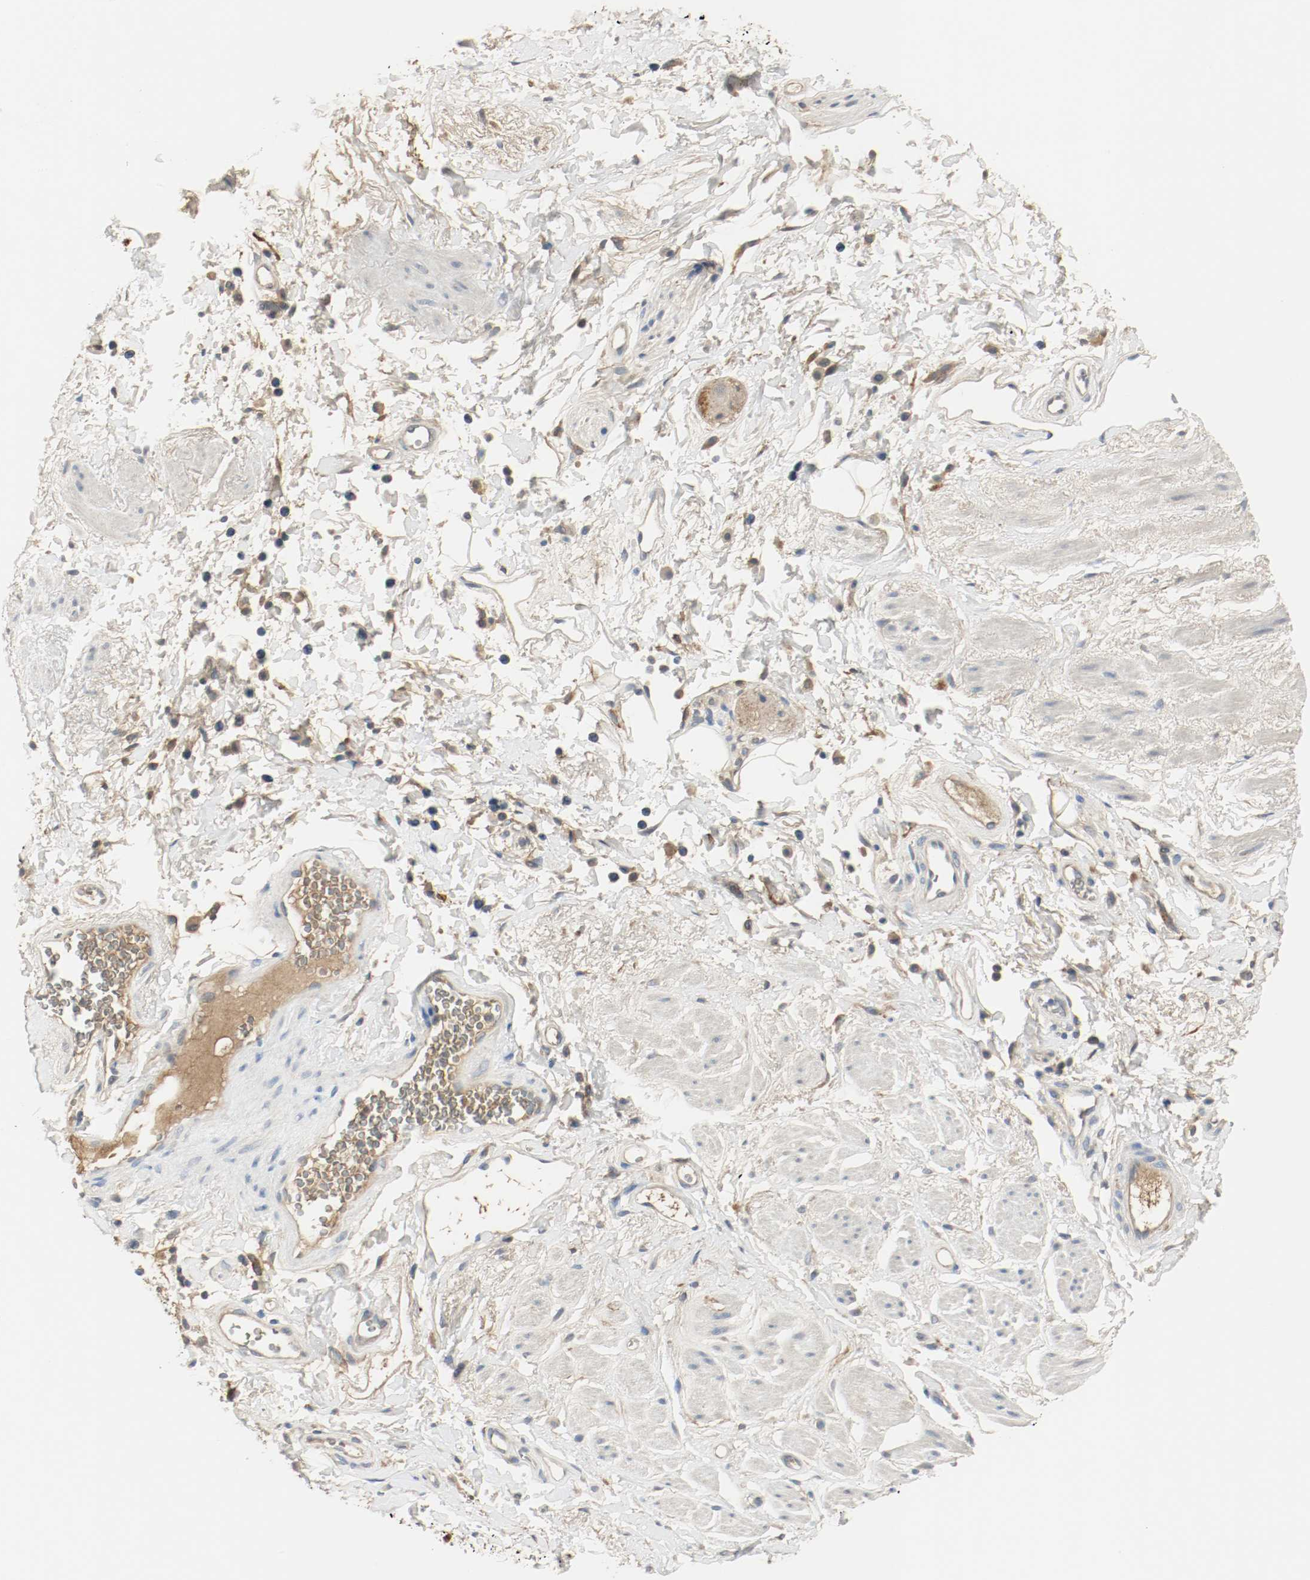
{"staining": {"intensity": "weak", "quantity": ">75%", "location": "cytoplasmic/membranous"}, "tissue": "adipose tissue", "cell_type": "Adipocytes", "image_type": "normal", "snomed": [{"axis": "morphology", "description": "Normal tissue, NOS"}, {"axis": "topography", "description": "Soft tissue"}, {"axis": "topography", "description": "Peripheral nerve tissue"}], "caption": "A brown stain highlights weak cytoplasmic/membranous staining of a protein in adipocytes of normal human adipose tissue. The staining is performed using DAB (3,3'-diaminobenzidine) brown chromogen to label protein expression. The nuclei are counter-stained blue using hematoxylin.", "gene": "MELTF", "patient": {"sex": "female", "age": 71}}